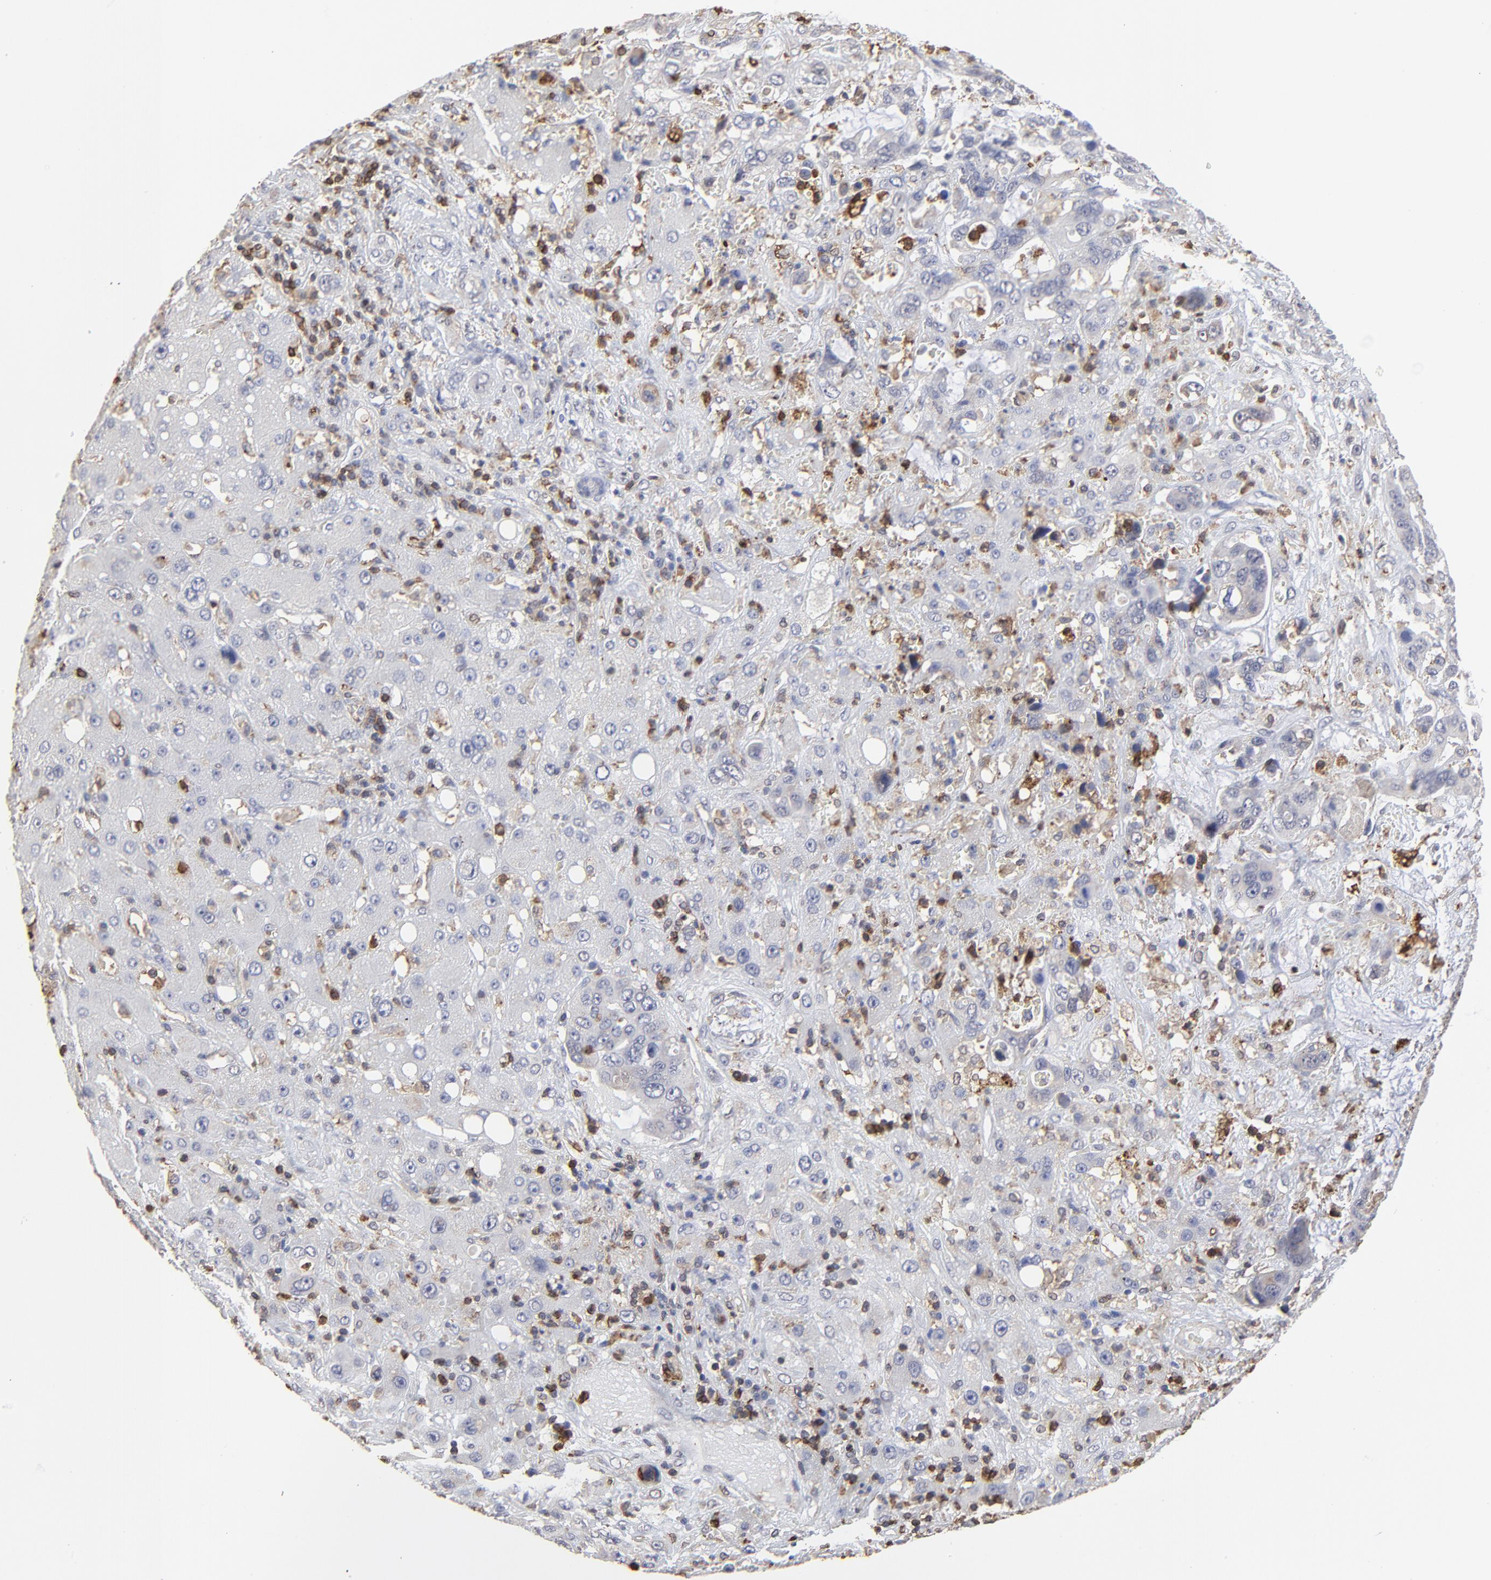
{"staining": {"intensity": "negative", "quantity": "none", "location": "none"}, "tissue": "liver cancer", "cell_type": "Tumor cells", "image_type": "cancer", "snomed": [{"axis": "morphology", "description": "Cholangiocarcinoma"}, {"axis": "topography", "description": "Liver"}], "caption": "Protein analysis of cholangiocarcinoma (liver) exhibits no significant expression in tumor cells. The staining is performed using DAB (3,3'-diaminobenzidine) brown chromogen with nuclei counter-stained in using hematoxylin.", "gene": "SLC6A14", "patient": {"sex": "female", "age": 65}}